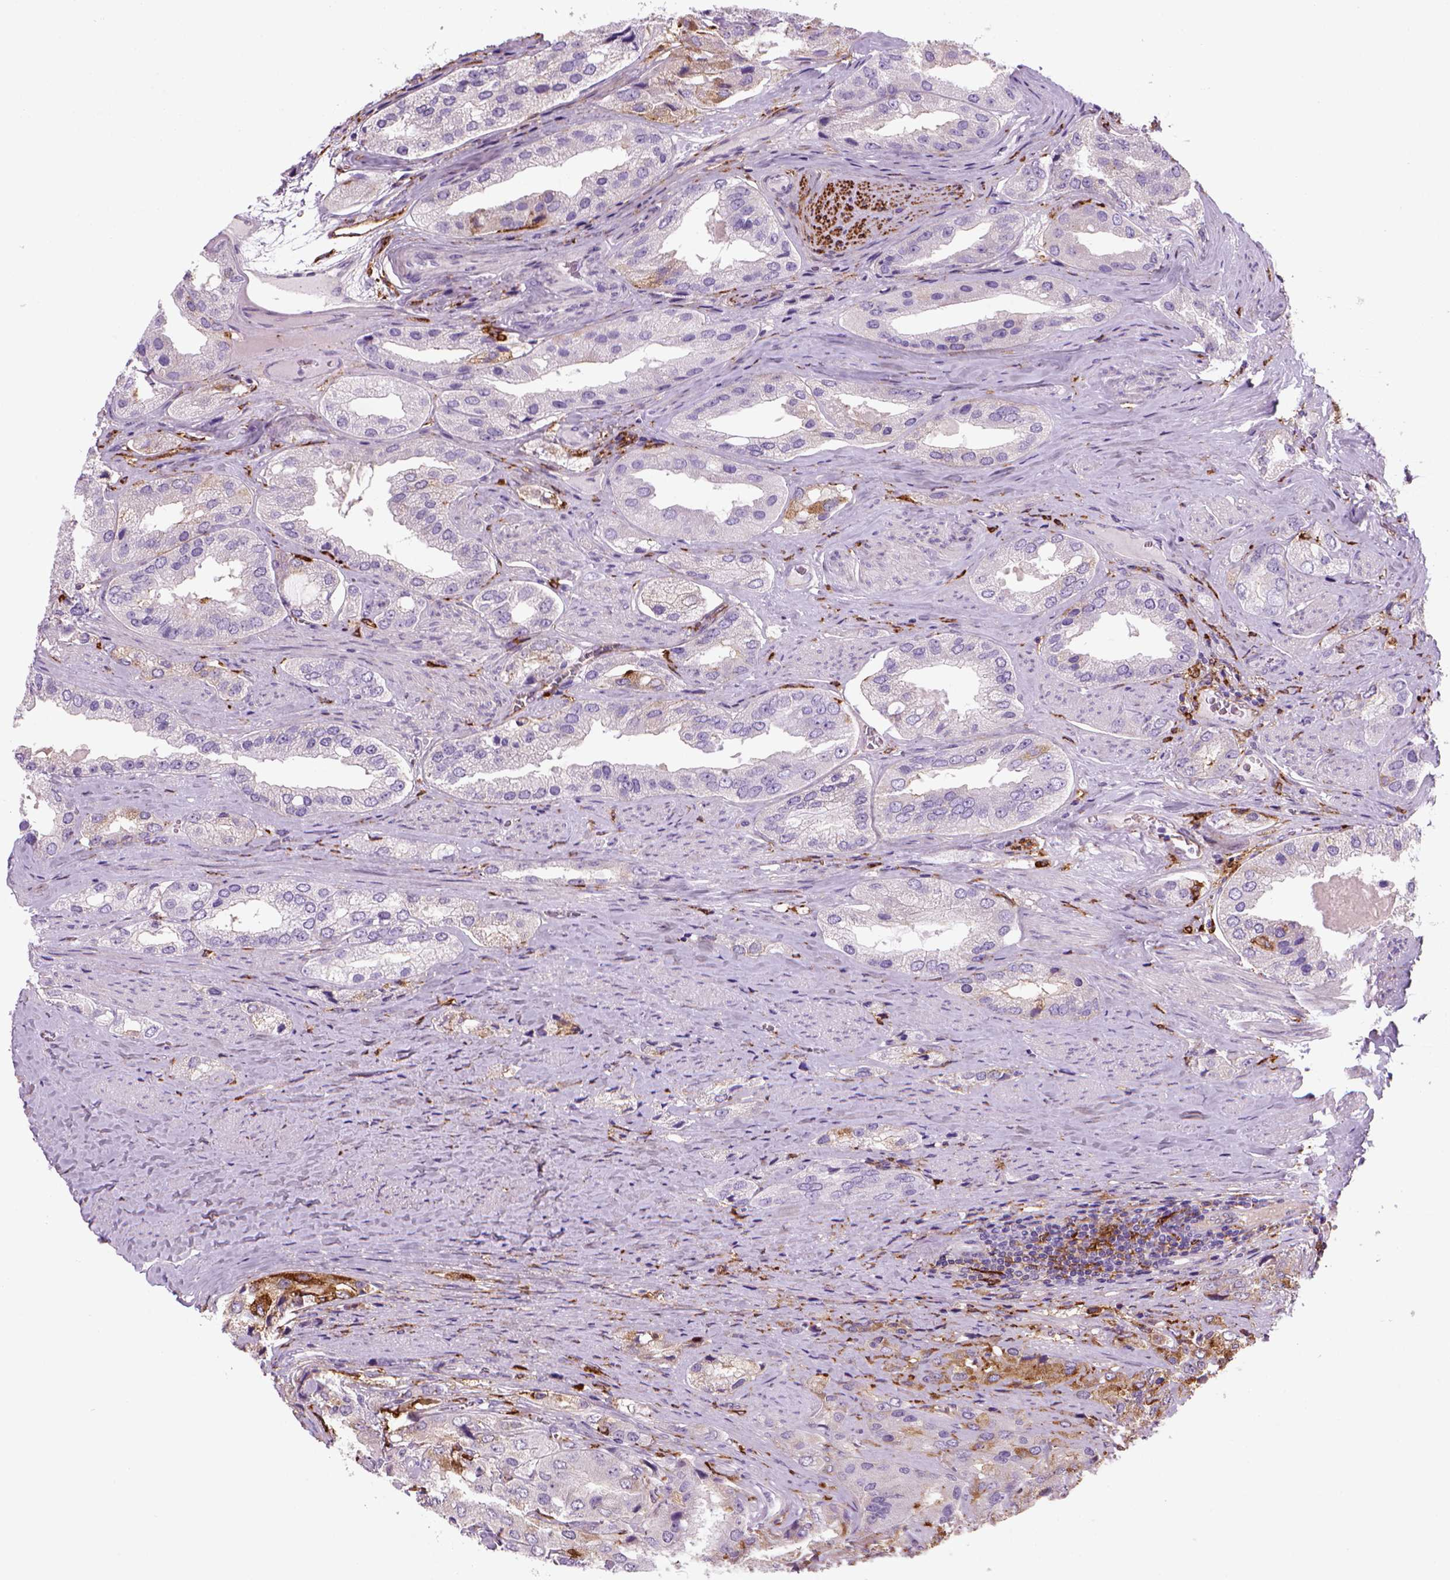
{"staining": {"intensity": "moderate", "quantity": "<25%", "location": "cytoplasmic/membranous"}, "tissue": "prostate cancer", "cell_type": "Tumor cells", "image_type": "cancer", "snomed": [{"axis": "morphology", "description": "Adenocarcinoma, Low grade"}, {"axis": "topography", "description": "Prostate"}], "caption": "An IHC image of tumor tissue is shown. Protein staining in brown shows moderate cytoplasmic/membranous positivity in prostate cancer (adenocarcinoma (low-grade)) within tumor cells.", "gene": "MARCKS", "patient": {"sex": "male", "age": 69}}